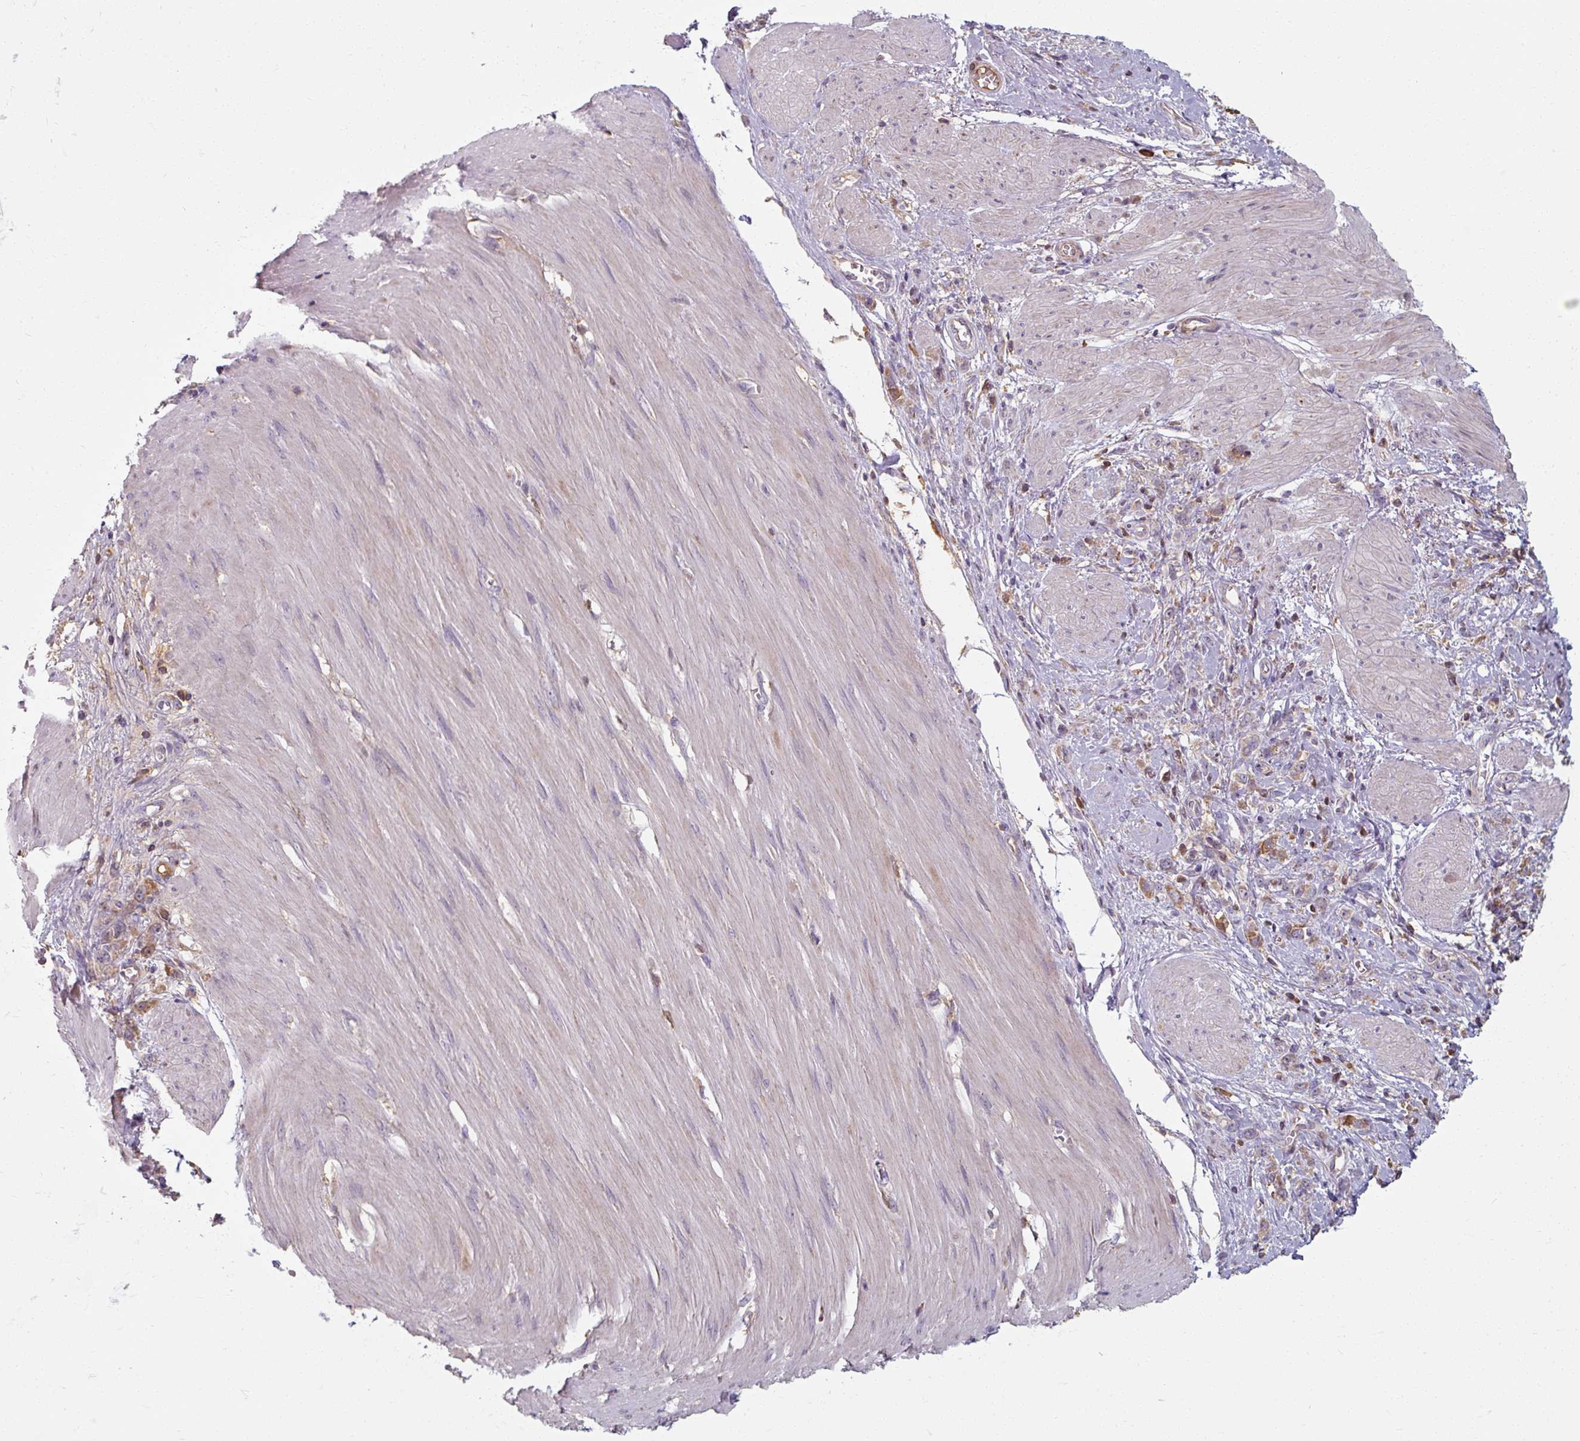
{"staining": {"intensity": "weak", "quantity": ">75%", "location": "cytoplasmic/membranous"}, "tissue": "stomach cancer", "cell_type": "Tumor cells", "image_type": "cancer", "snomed": [{"axis": "morphology", "description": "Adenocarcinoma, NOS"}, {"axis": "topography", "description": "Stomach"}], "caption": "High-power microscopy captured an immunohistochemistry (IHC) histopathology image of stomach cancer (adenocarcinoma), revealing weak cytoplasmic/membranous positivity in about >75% of tumor cells.", "gene": "TSEN54", "patient": {"sex": "female", "age": 76}}